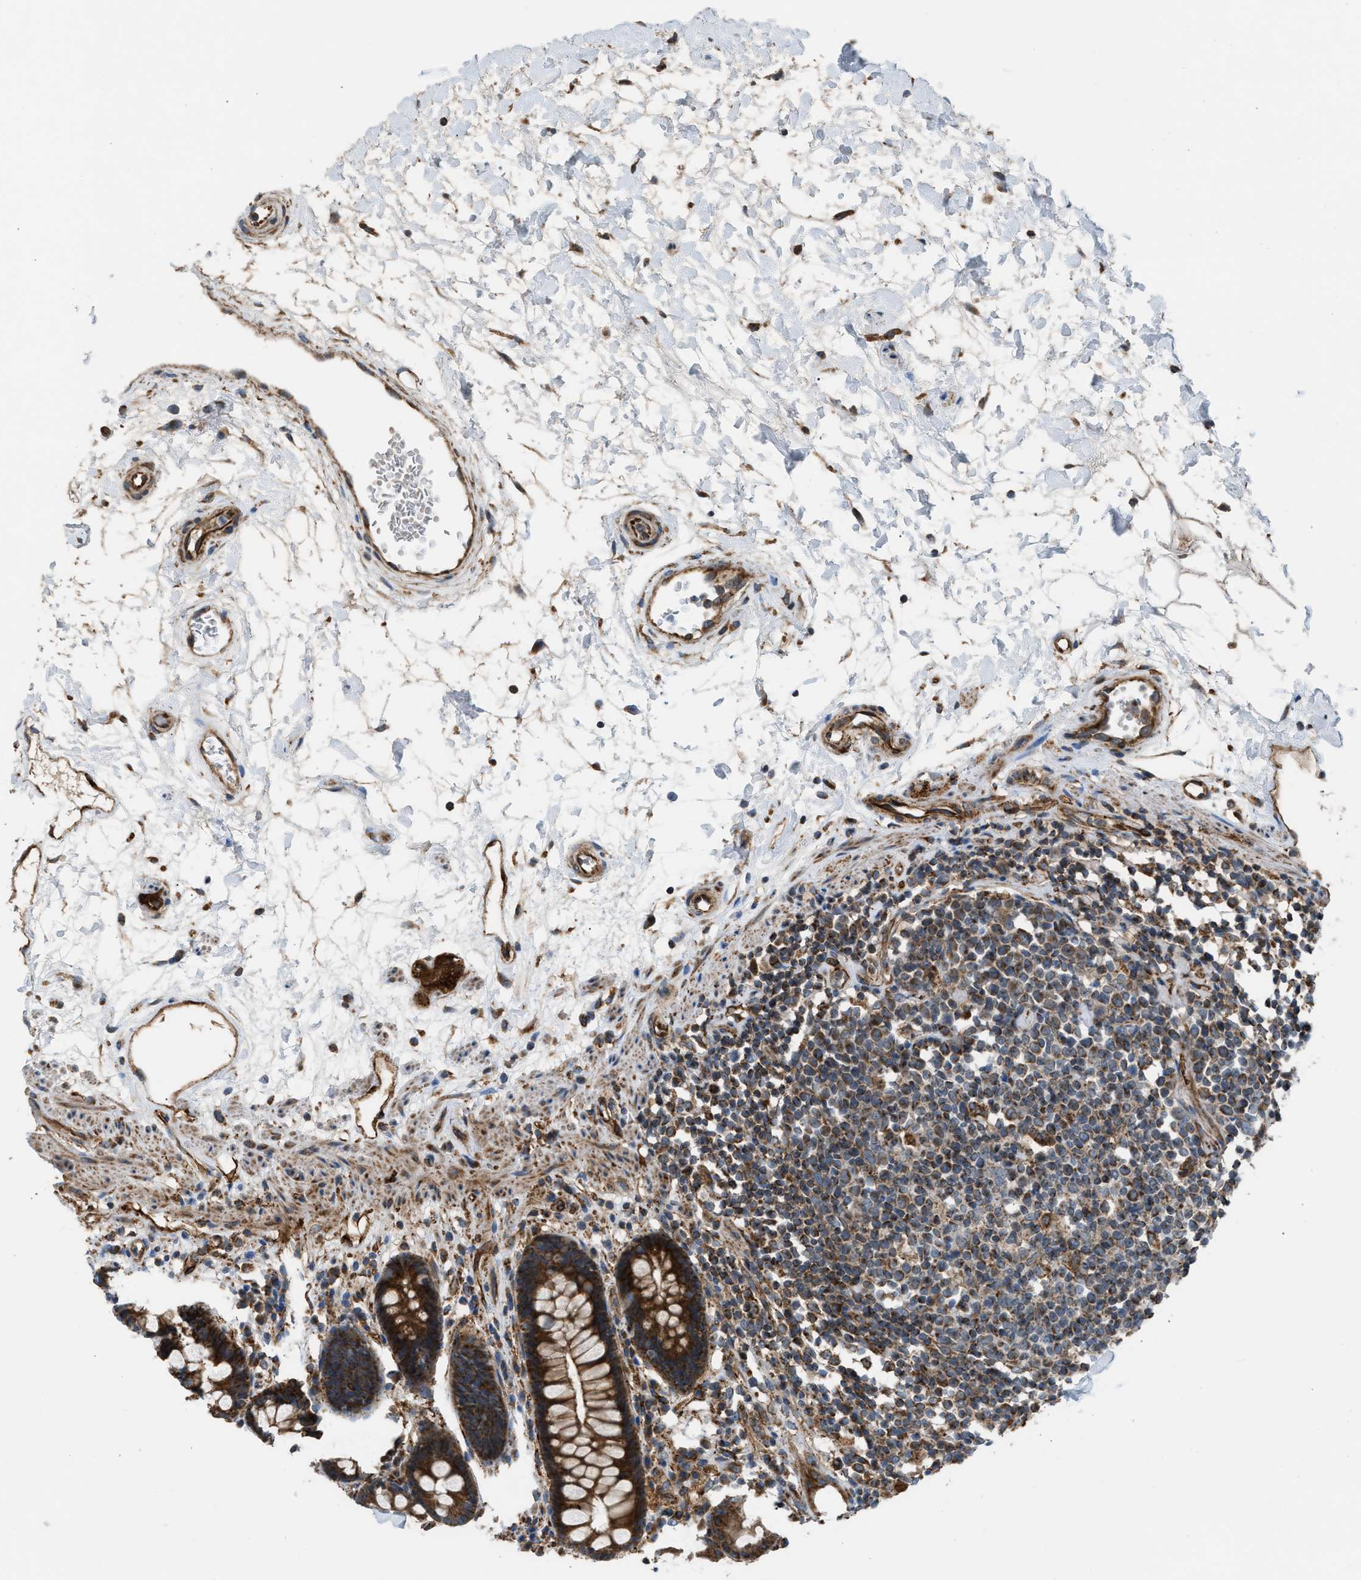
{"staining": {"intensity": "strong", "quantity": ">75%", "location": "cytoplasmic/membranous"}, "tissue": "rectum", "cell_type": "Glandular cells", "image_type": "normal", "snomed": [{"axis": "morphology", "description": "Normal tissue, NOS"}, {"axis": "topography", "description": "Rectum"}], "caption": "IHC histopathology image of benign rectum: human rectum stained using immunohistochemistry (IHC) demonstrates high levels of strong protein expression localized specifically in the cytoplasmic/membranous of glandular cells, appearing as a cytoplasmic/membranous brown color.", "gene": "SLC10A3", "patient": {"sex": "male", "age": 64}}